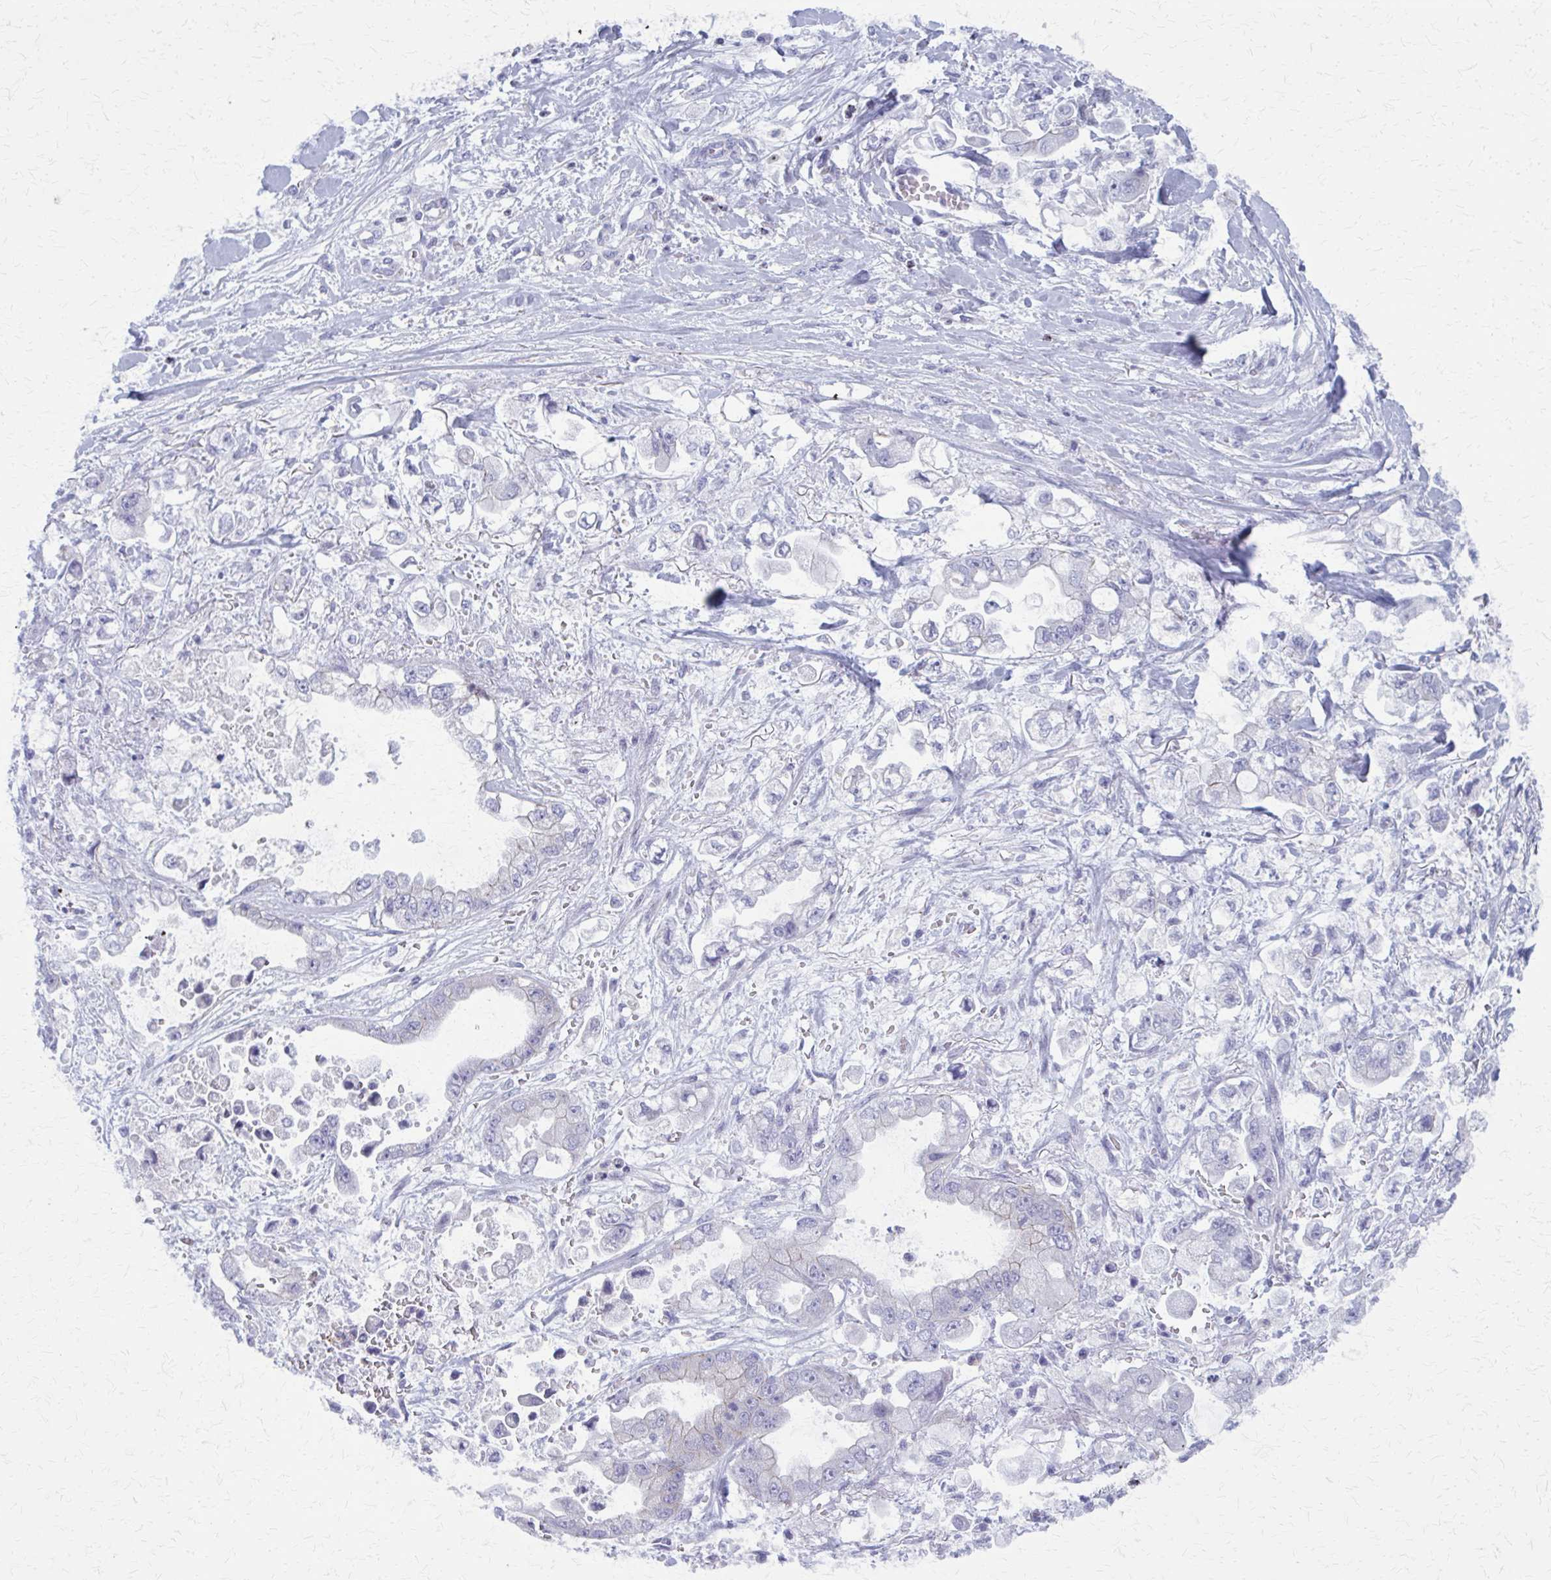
{"staining": {"intensity": "negative", "quantity": "none", "location": "none"}, "tissue": "stomach cancer", "cell_type": "Tumor cells", "image_type": "cancer", "snomed": [{"axis": "morphology", "description": "Adenocarcinoma, NOS"}, {"axis": "topography", "description": "Stomach"}], "caption": "Immunohistochemistry (IHC) image of human stomach cancer stained for a protein (brown), which reveals no staining in tumor cells. (DAB (3,3'-diaminobenzidine) IHC, high magnification).", "gene": "PEDS1", "patient": {"sex": "male", "age": 62}}